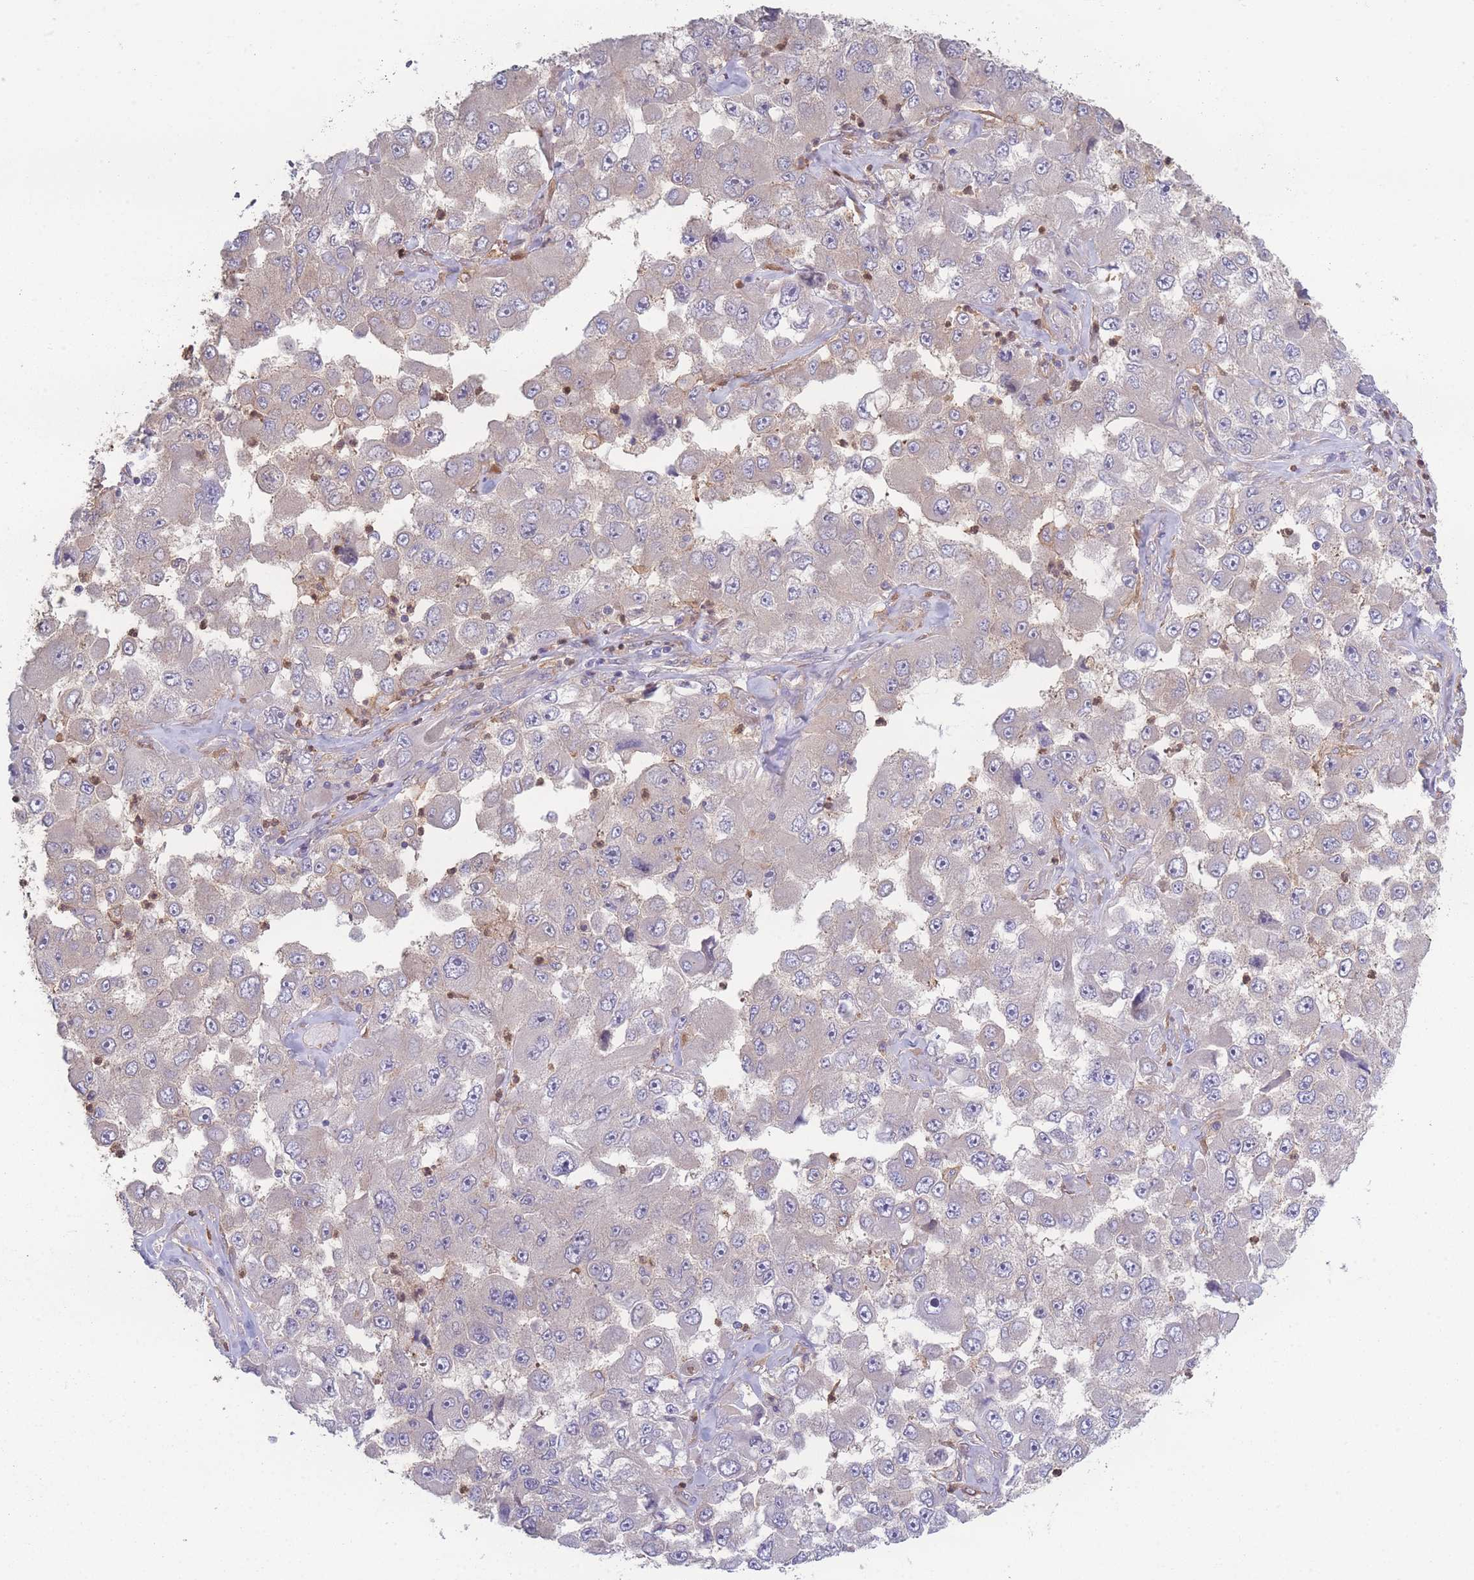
{"staining": {"intensity": "negative", "quantity": "none", "location": "none"}, "tissue": "melanoma", "cell_type": "Tumor cells", "image_type": "cancer", "snomed": [{"axis": "morphology", "description": "Malignant melanoma, Metastatic site"}, {"axis": "topography", "description": "Lymph node"}], "caption": "High magnification brightfield microscopy of melanoma stained with DAB (3,3'-diaminobenzidine) (brown) and counterstained with hematoxylin (blue): tumor cells show no significant expression.", "gene": "STEAP3", "patient": {"sex": "male", "age": 62}}